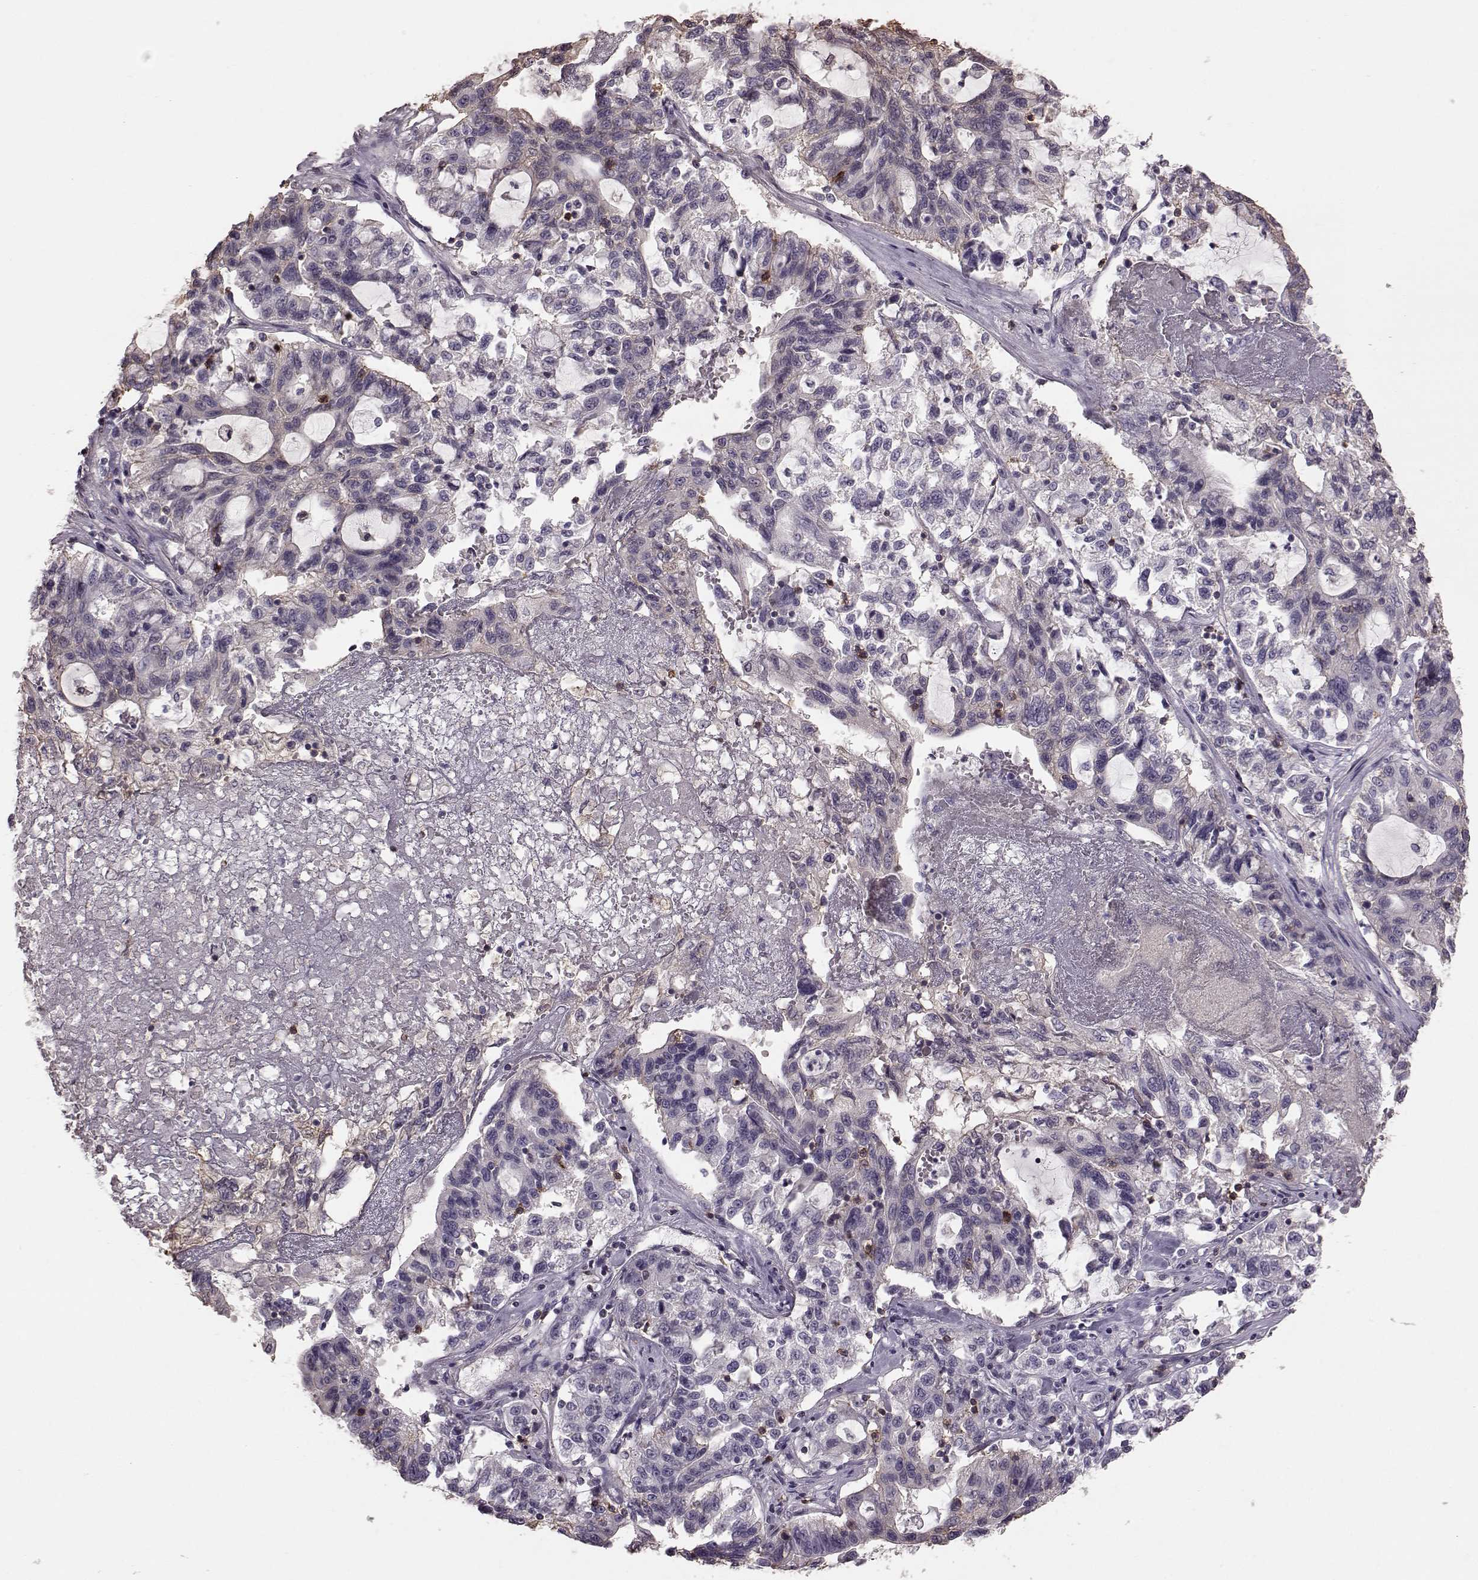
{"staining": {"intensity": "negative", "quantity": "none", "location": "none"}, "tissue": "liver cancer", "cell_type": "Tumor cells", "image_type": "cancer", "snomed": [{"axis": "morphology", "description": "Adenocarcinoma, NOS"}, {"axis": "morphology", "description": "Cholangiocarcinoma"}, {"axis": "topography", "description": "Liver"}], "caption": "IHC of liver cancer displays no positivity in tumor cells.", "gene": "PDCD1", "patient": {"sex": "male", "age": 64}}